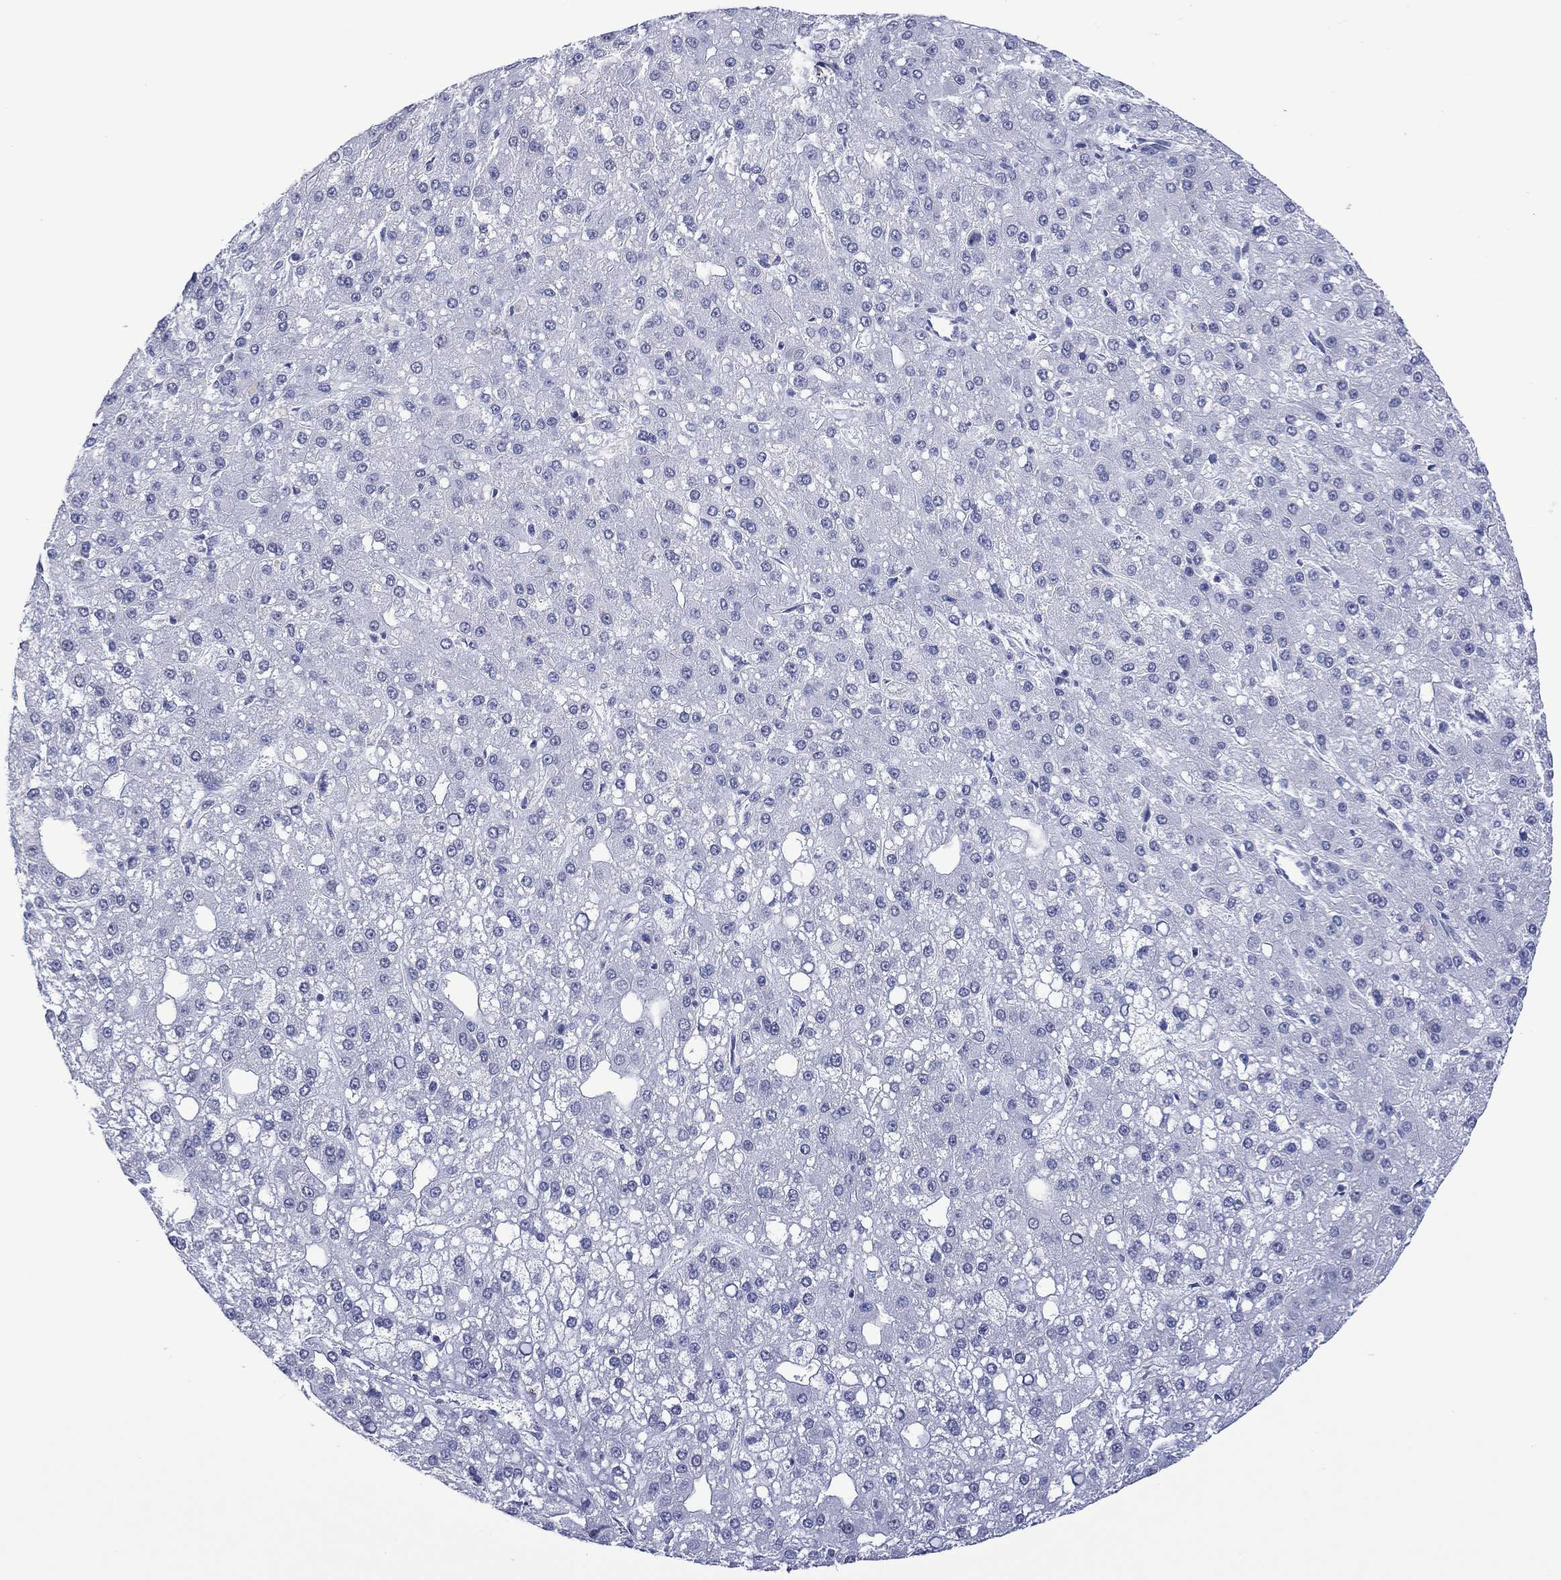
{"staining": {"intensity": "negative", "quantity": "none", "location": "none"}, "tissue": "liver cancer", "cell_type": "Tumor cells", "image_type": "cancer", "snomed": [{"axis": "morphology", "description": "Carcinoma, Hepatocellular, NOS"}, {"axis": "topography", "description": "Liver"}], "caption": "A high-resolution histopathology image shows immunohistochemistry staining of liver cancer (hepatocellular carcinoma), which shows no significant positivity in tumor cells.", "gene": "UTF1", "patient": {"sex": "male", "age": 67}}